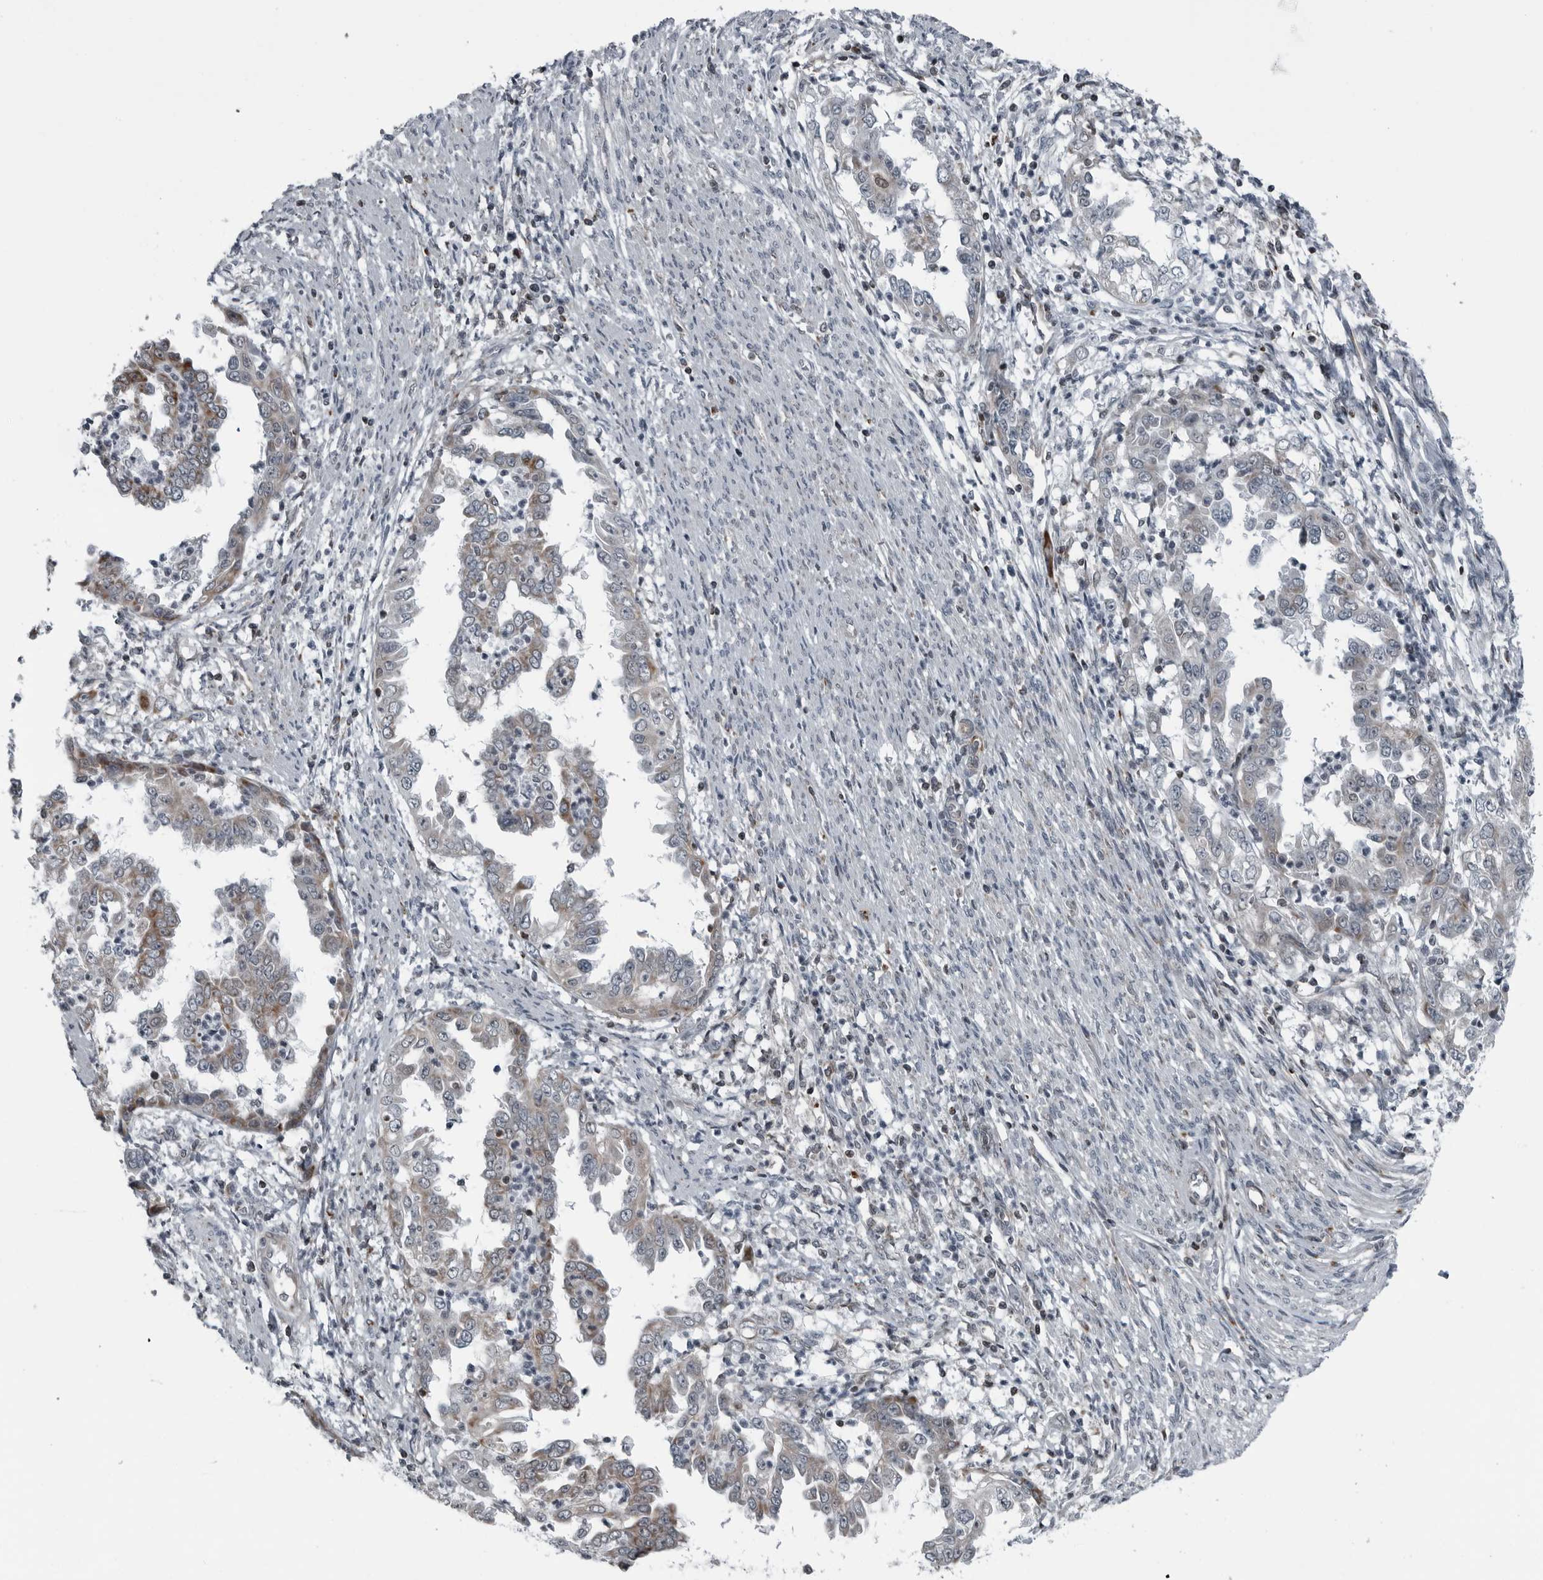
{"staining": {"intensity": "moderate", "quantity": "<25%", "location": "cytoplasmic/membranous"}, "tissue": "endometrial cancer", "cell_type": "Tumor cells", "image_type": "cancer", "snomed": [{"axis": "morphology", "description": "Adenocarcinoma, NOS"}, {"axis": "topography", "description": "Endometrium"}], "caption": "A histopathology image of endometrial cancer (adenocarcinoma) stained for a protein demonstrates moderate cytoplasmic/membranous brown staining in tumor cells. (DAB IHC with brightfield microscopy, high magnification).", "gene": "GAK", "patient": {"sex": "female", "age": 85}}